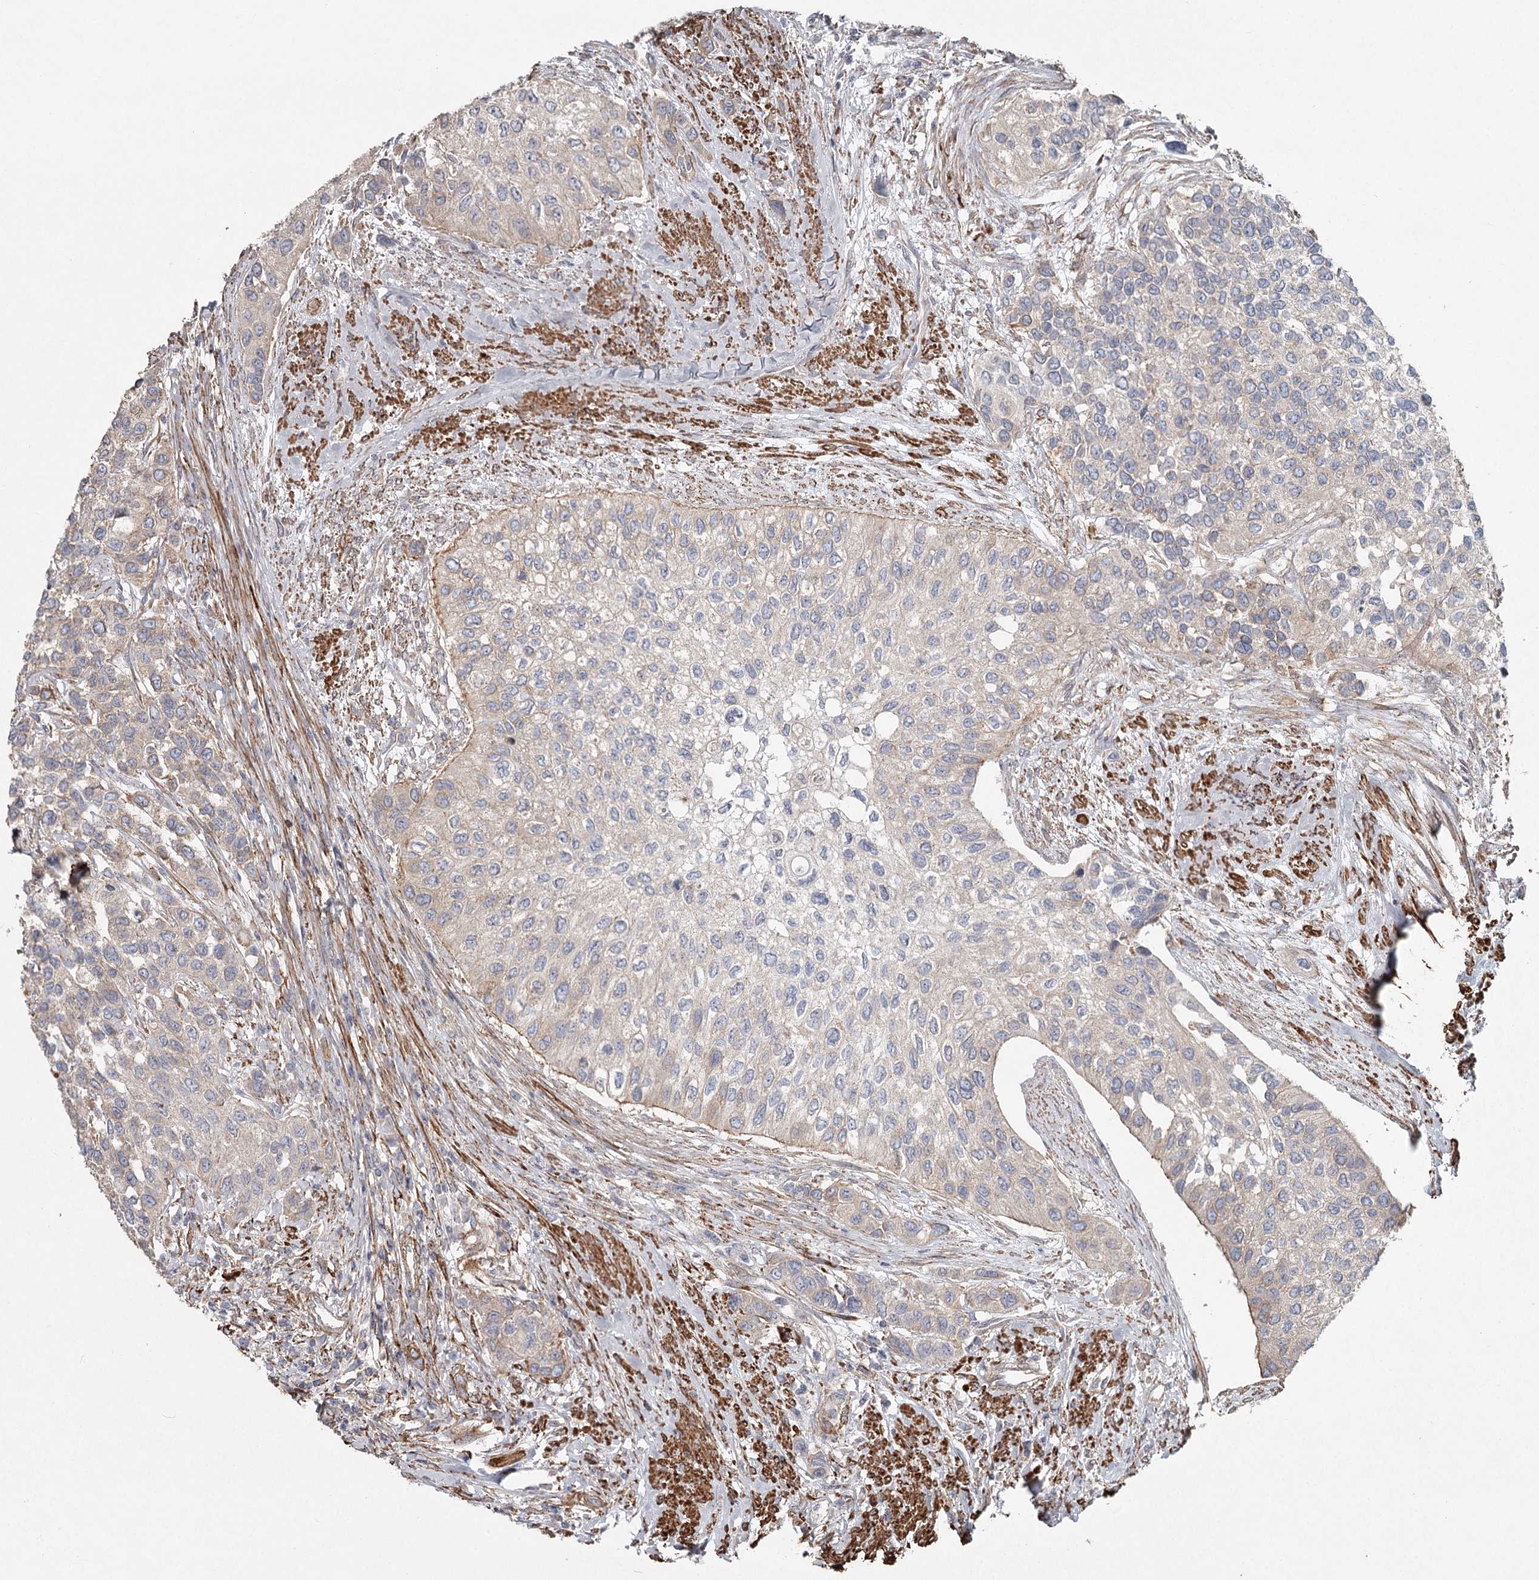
{"staining": {"intensity": "negative", "quantity": "none", "location": "none"}, "tissue": "urothelial cancer", "cell_type": "Tumor cells", "image_type": "cancer", "snomed": [{"axis": "morphology", "description": "Normal tissue, NOS"}, {"axis": "morphology", "description": "Urothelial carcinoma, High grade"}, {"axis": "topography", "description": "Vascular tissue"}, {"axis": "topography", "description": "Urinary bladder"}], "caption": "This histopathology image is of urothelial cancer stained with IHC to label a protein in brown with the nuclei are counter-stained blue. There is no expression in tumor cells.", "gene": "DHRS9", "patient": {"sex": "female", "age": 56}}